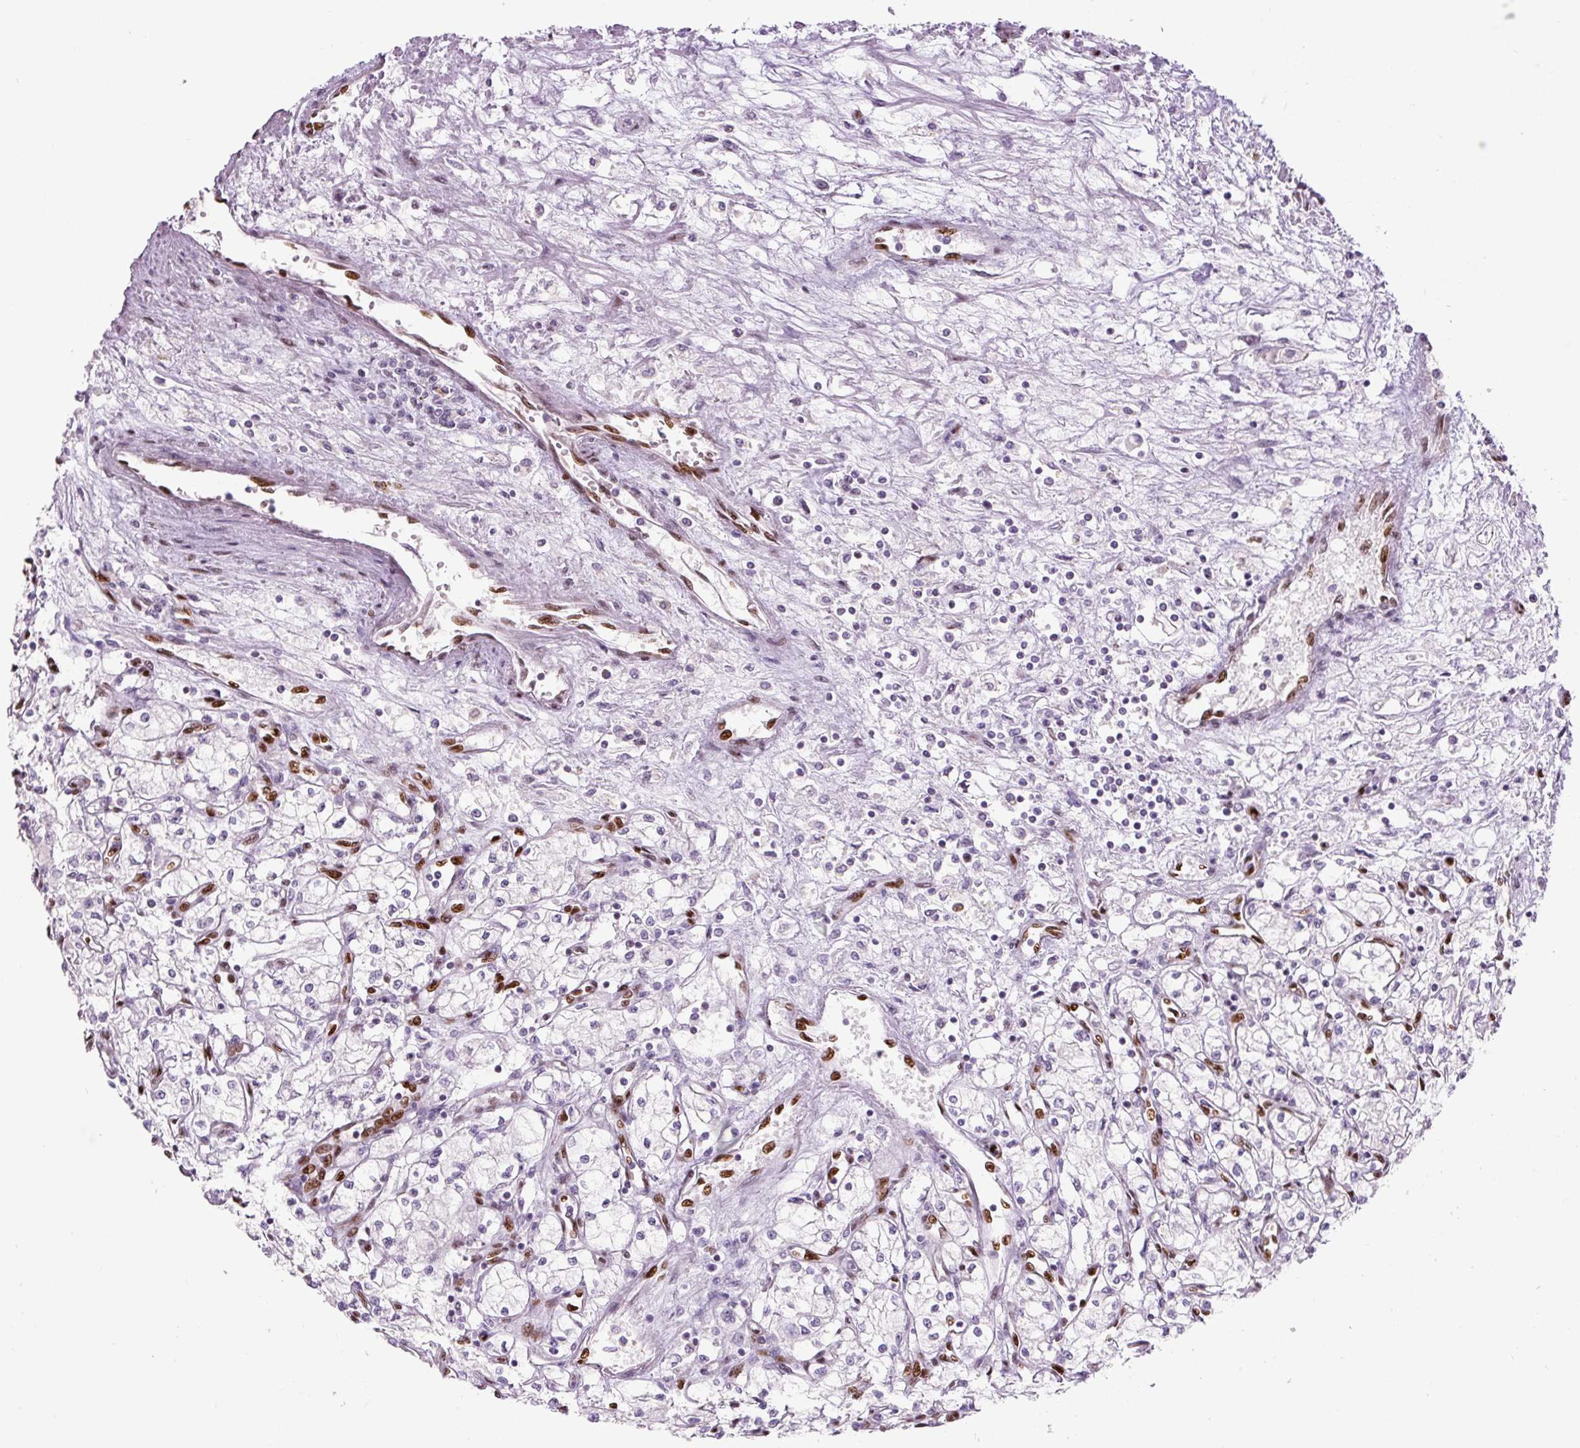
{"staining": {"intensity": "negative", "quantity": "none", "location": "none"}, "tissue": "renal cancer", "cell_type": "Tumor cells", "image_type": "cancer", "snomed": [{"axis": "morphology", "description": "Adenocarcinoma, NOS"}, {"axis": "topography", "description": "Kidney"}], "caption": "Histopathology image shows no protein expression in tumor cells of adenocarcinoma (renal) tissue.", "gene": "ZEB1", "patient": {"sex": "male", "age": 59}}